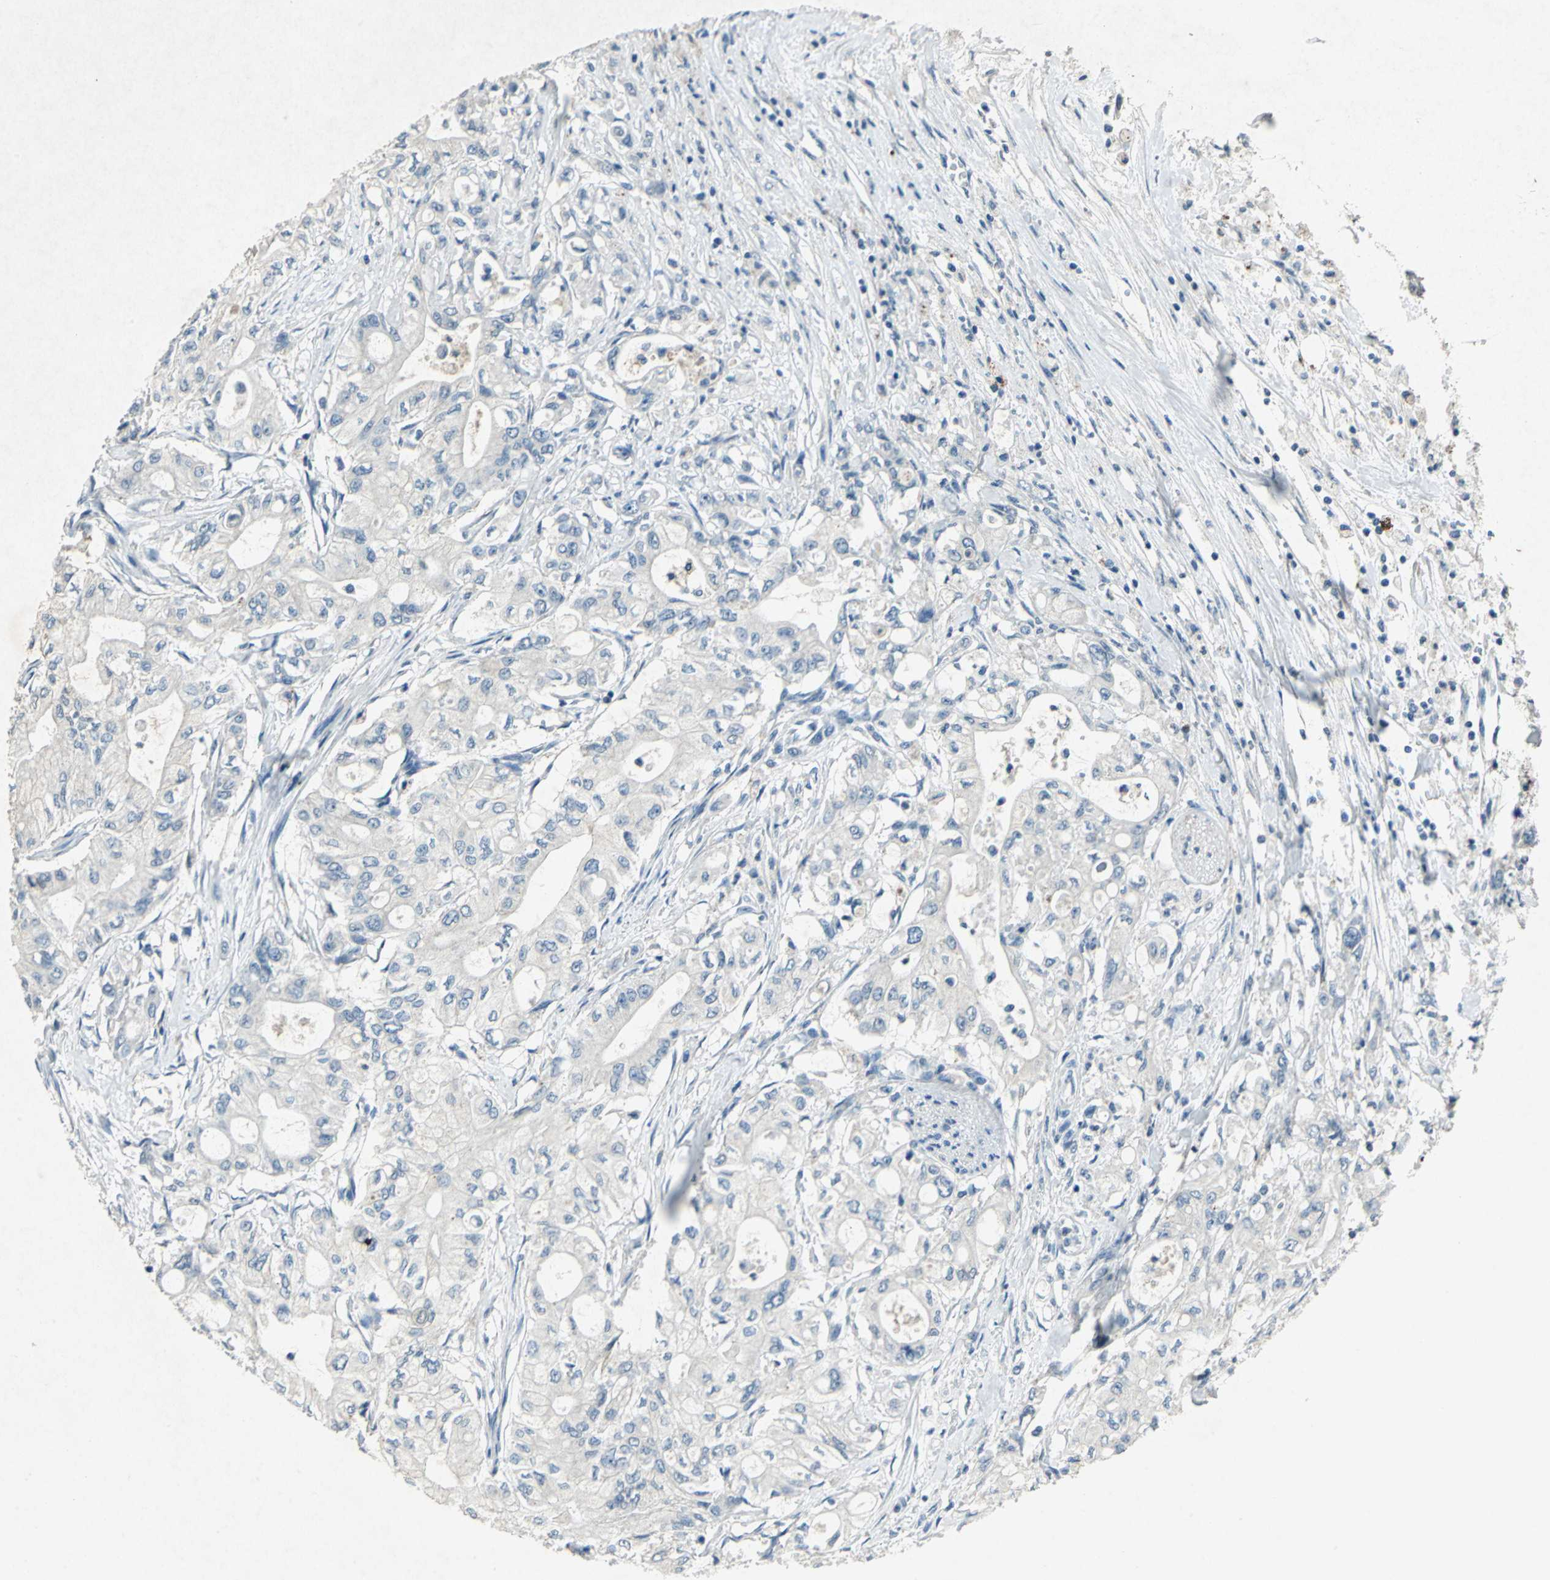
{"staining": {"intensity": "negative", "quantity": "none", "location": "none"}, "tissue": "pancreatic cancer", "cell_type": "Tumor cells", "image_type": "cancer", "snomed": [{"axis": "morphology", "description": "Adenocarcinoma, NOS"}, {"axis": "topography", "description": "Pancreas"}], "caption": "Pancreatic cancer stained for a protein using immunohistochemistry (IHC) demonstrates no positivity tumor cells.", "gene": "CAMK2B", "patient": {"sex": "male", "age": 79}}